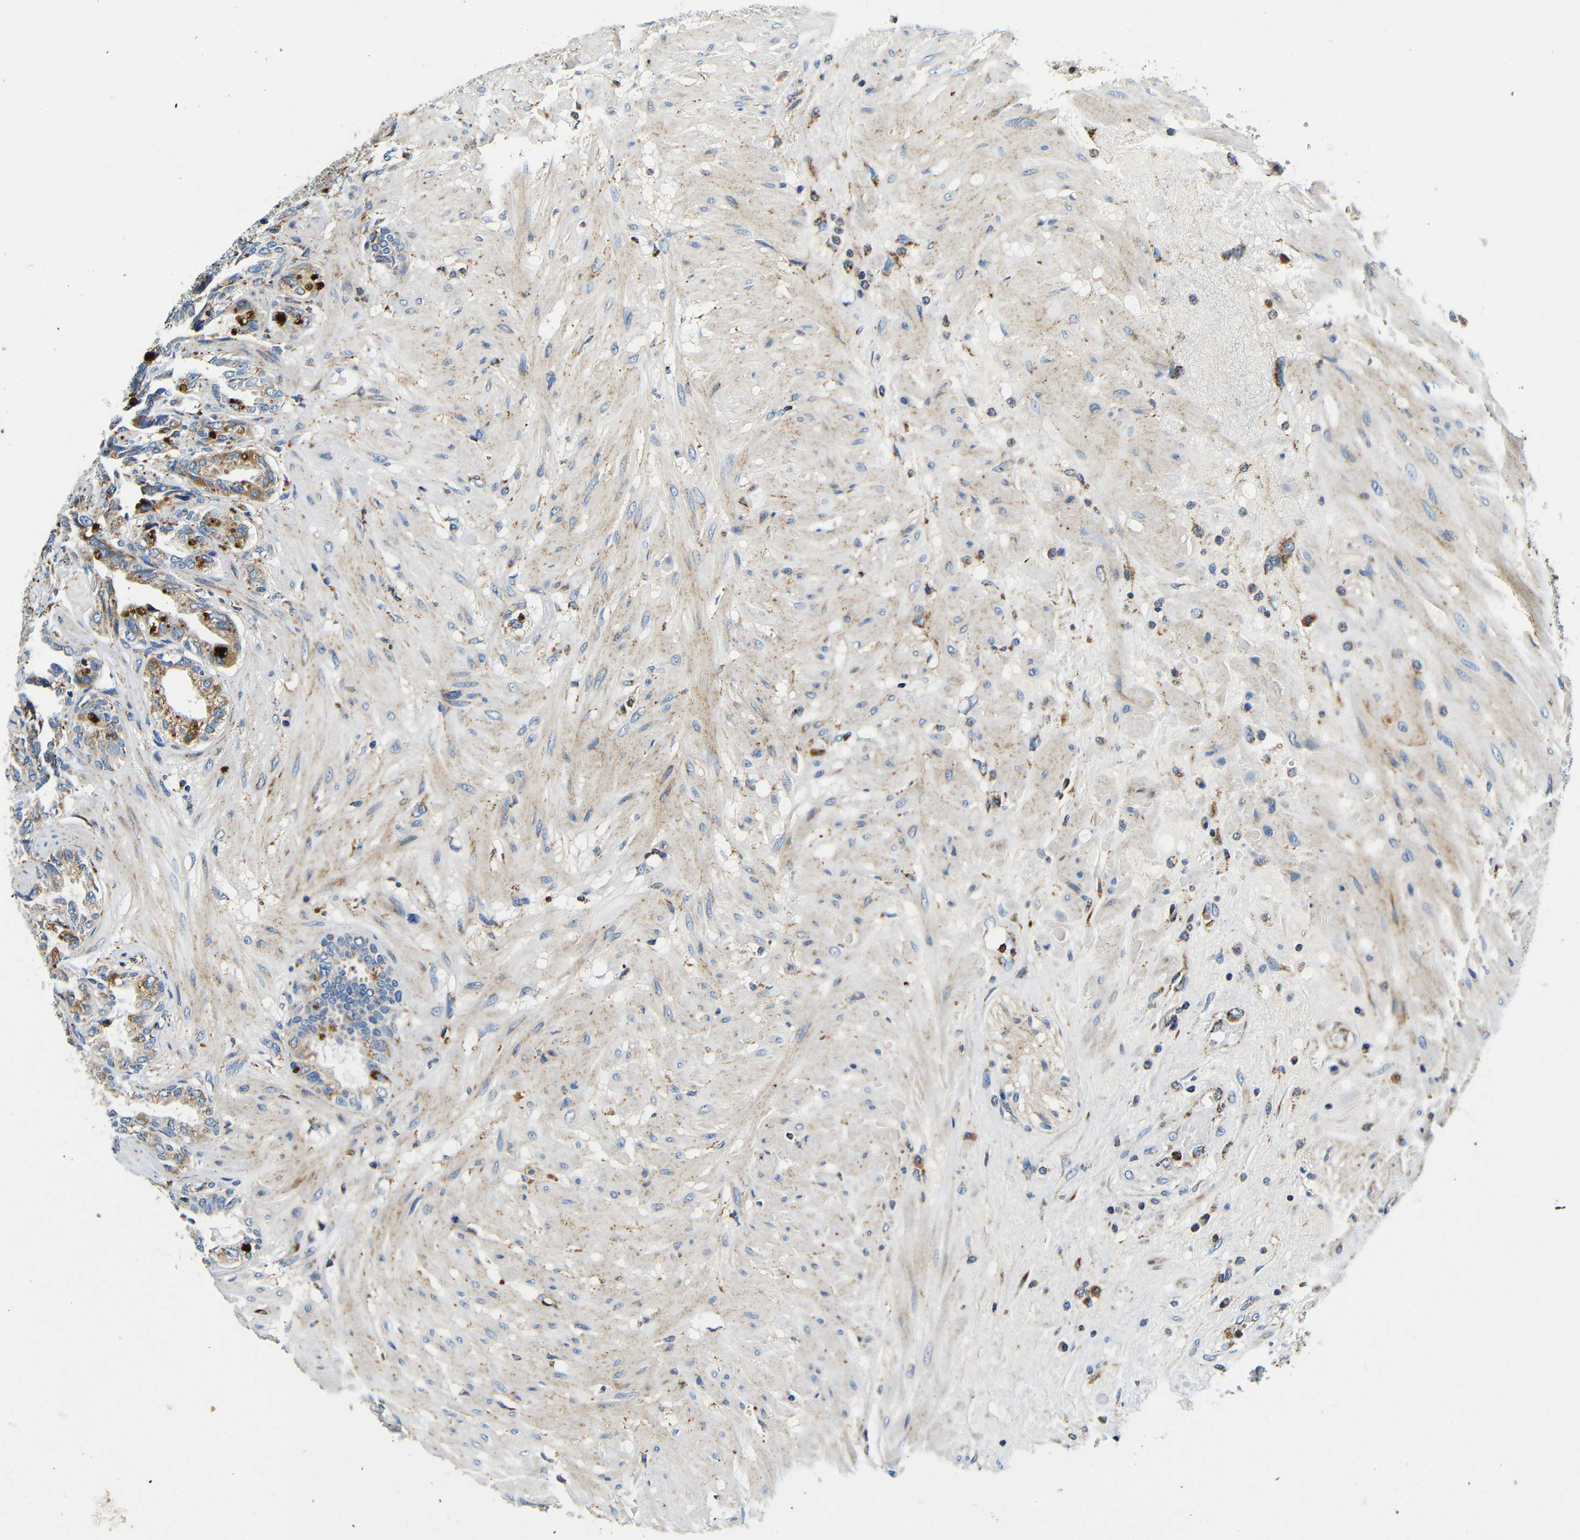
{"staining": {"intensity": "moderate", "quantity": "25%-75%", "location": "cytoplasmic/membranous"}, "tissue": "seminal vesicle", "cell_type": "Glandular cells", "image_type": "normal", "snomed": [{"axis": "morphology", "description": "Normal tissue, NOS"}, {"axis": "topography", "description": "Seminal veicle"}], "caption": "Immunohistochemical staining of benign human seminal vesicle reveals moderate cytoplasmic/membranous protein staining in about 25%-75% of glandular cells.", "gene": "GALNT18", "patient": {"sex": "male", "age": 61}}